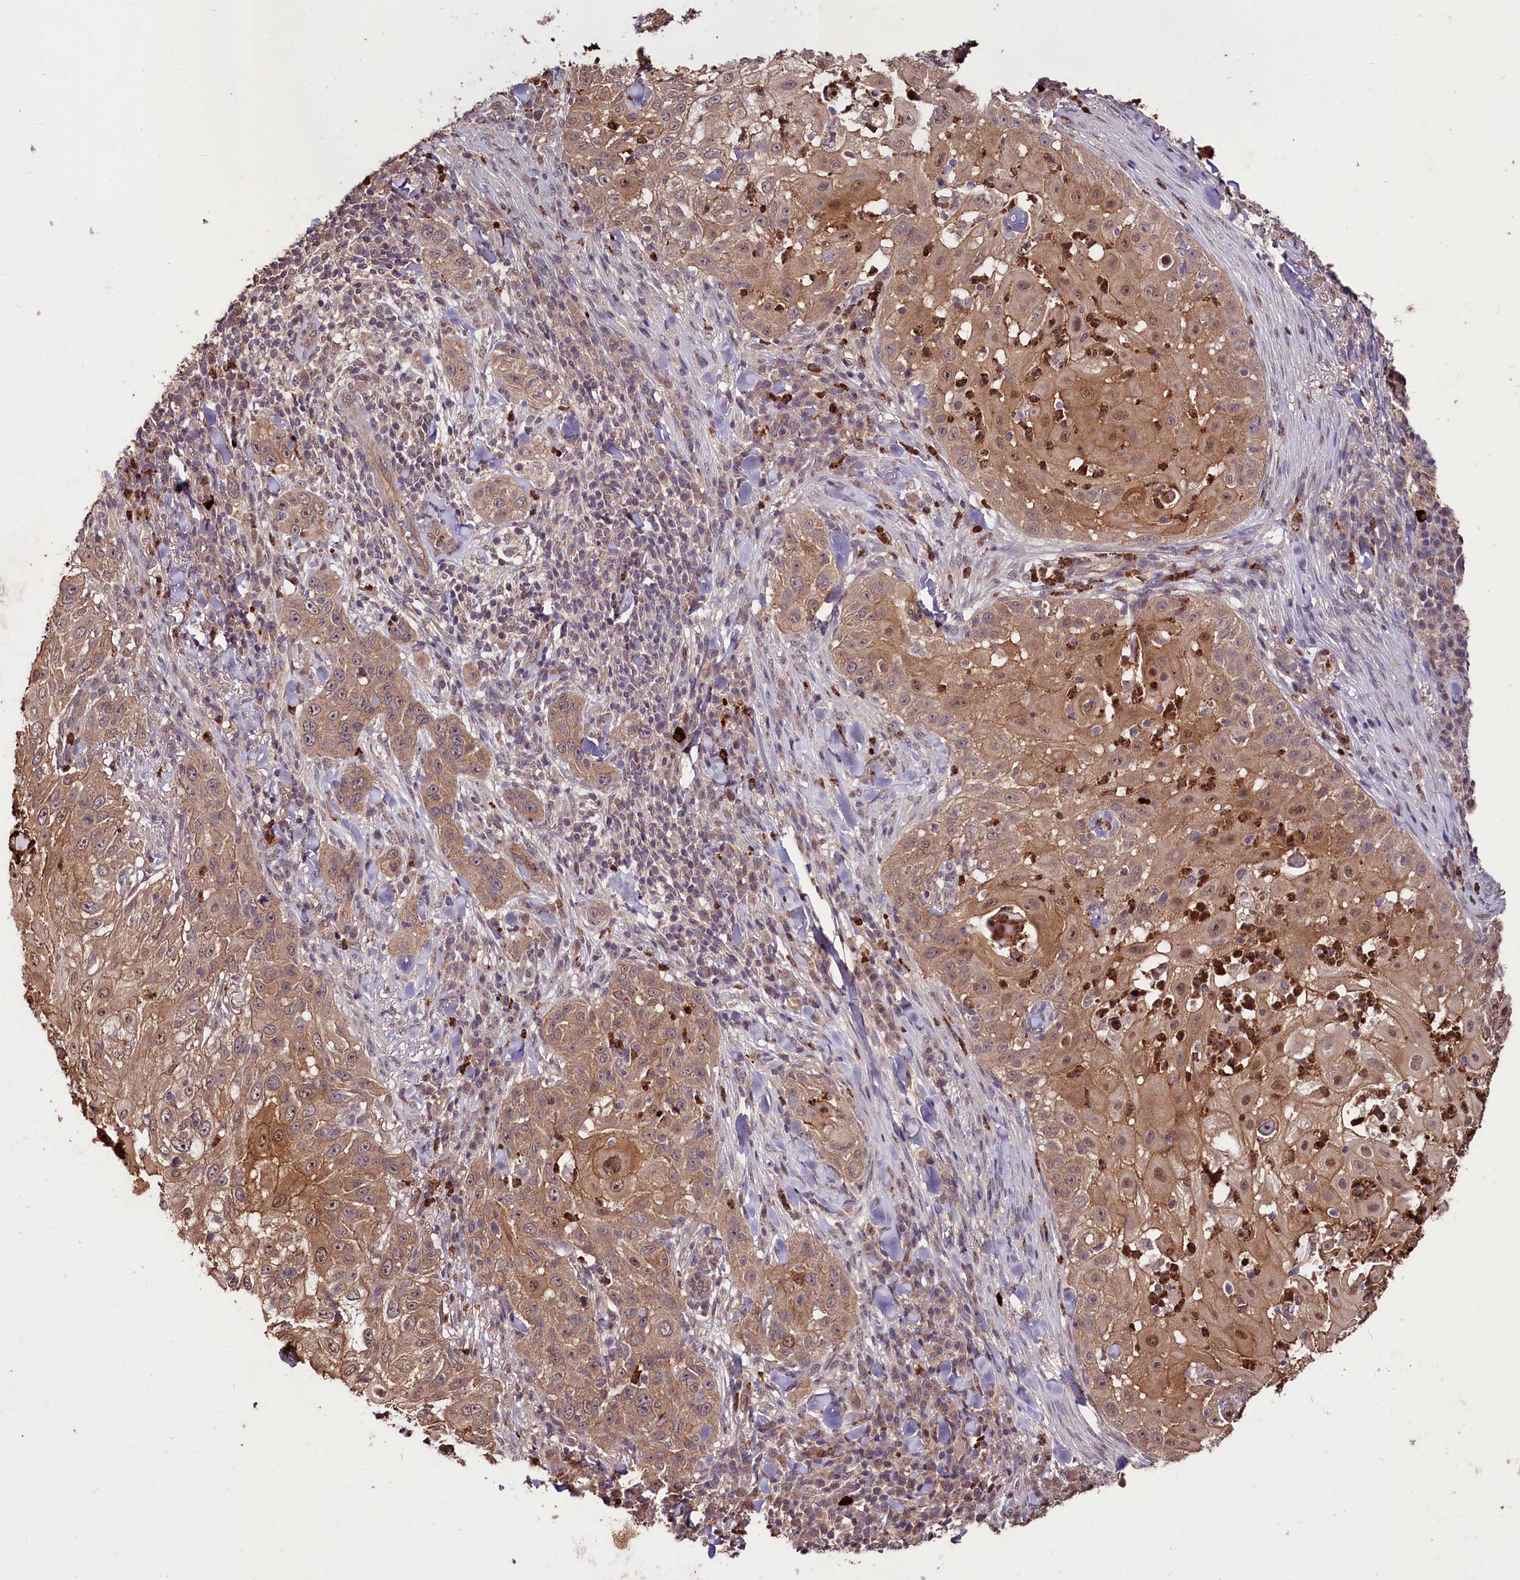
{"staining": {"intensity": "moderate", "quantity": ">75%", "location": "cytoplasmic/membranous,nuclear"}, "tissue": "skin cancer", "cell_type": "Tumor cells", "image_type": "cancer", "snomed": [{"axis": "morphology", "description": "Squamous cell carcinoma, NOS"}, {"axis": "topography", "description": "Skin"}], "caption": "Brown immunohistochemical staining in squamous cell carcinoma (skin) demonstrates moderate cytoplasmic/membranous and nuclear staining in about >75% of tumor cells.", "gene": "KLRB1", "patient": {"sex": "female", "age": 44}}